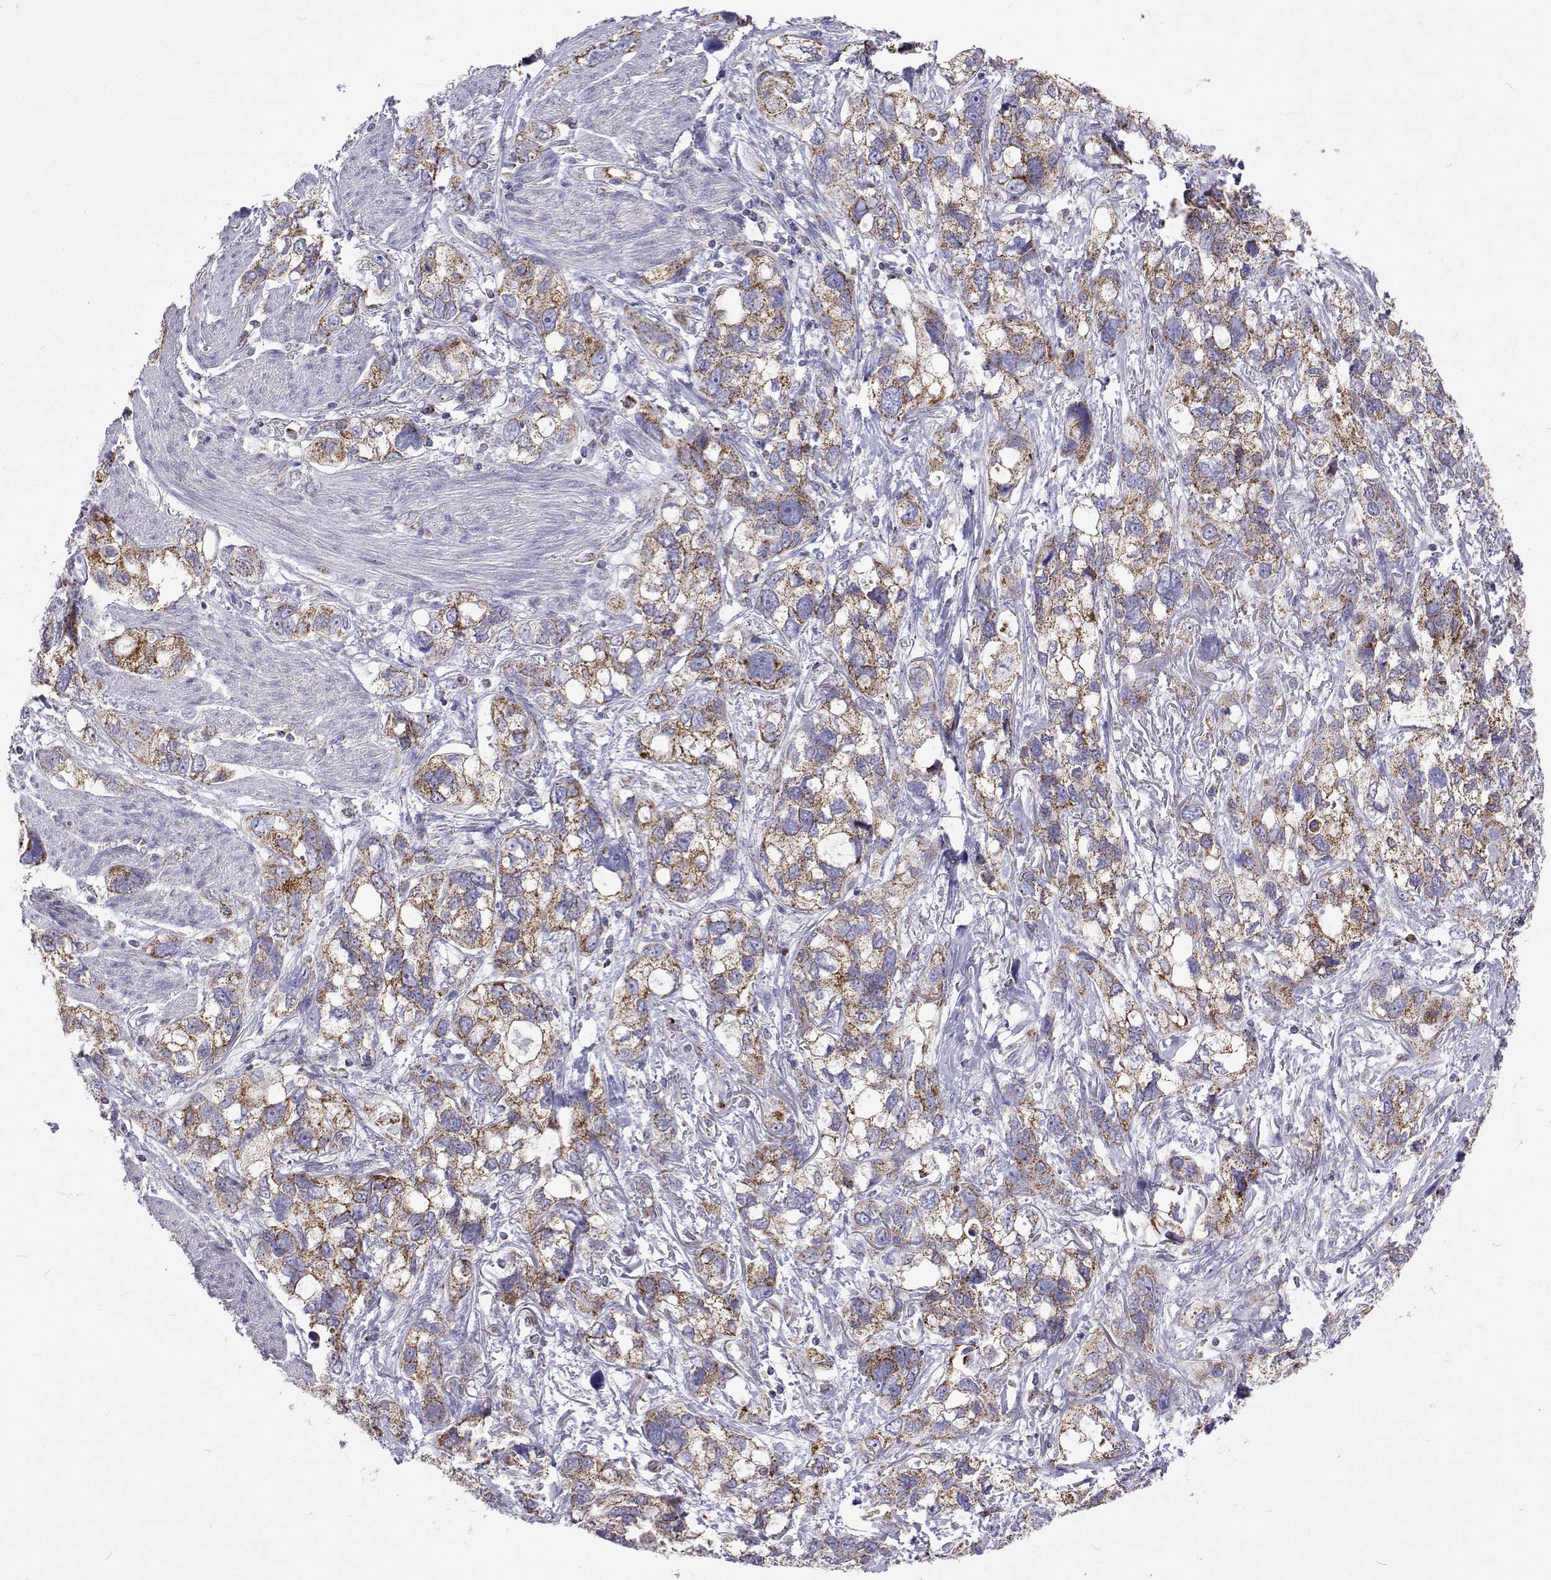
{"staining": {"intensity": "moderate", "quantity": ">75%", "location": "cytoplasmic/membranous"}, "tissue": "stomach cancer", "cell_type": "Tumor cells", "image_type": "cancer", "snomed": [{"axis": "morphology", "description": "Adenocarcinoma, NOS"}, {"axis": "topography", "description": "Stomach, upper"}], "caption": "Immunohistochemistry (IHC) of human stomach adenocarcinoma reveals medium levels of moderate cytoplasmic/membranous positivity in approximately >75% of tumor cells.", "gene": "MCCC2", "patient": {"sex": "female", "age": 81}}